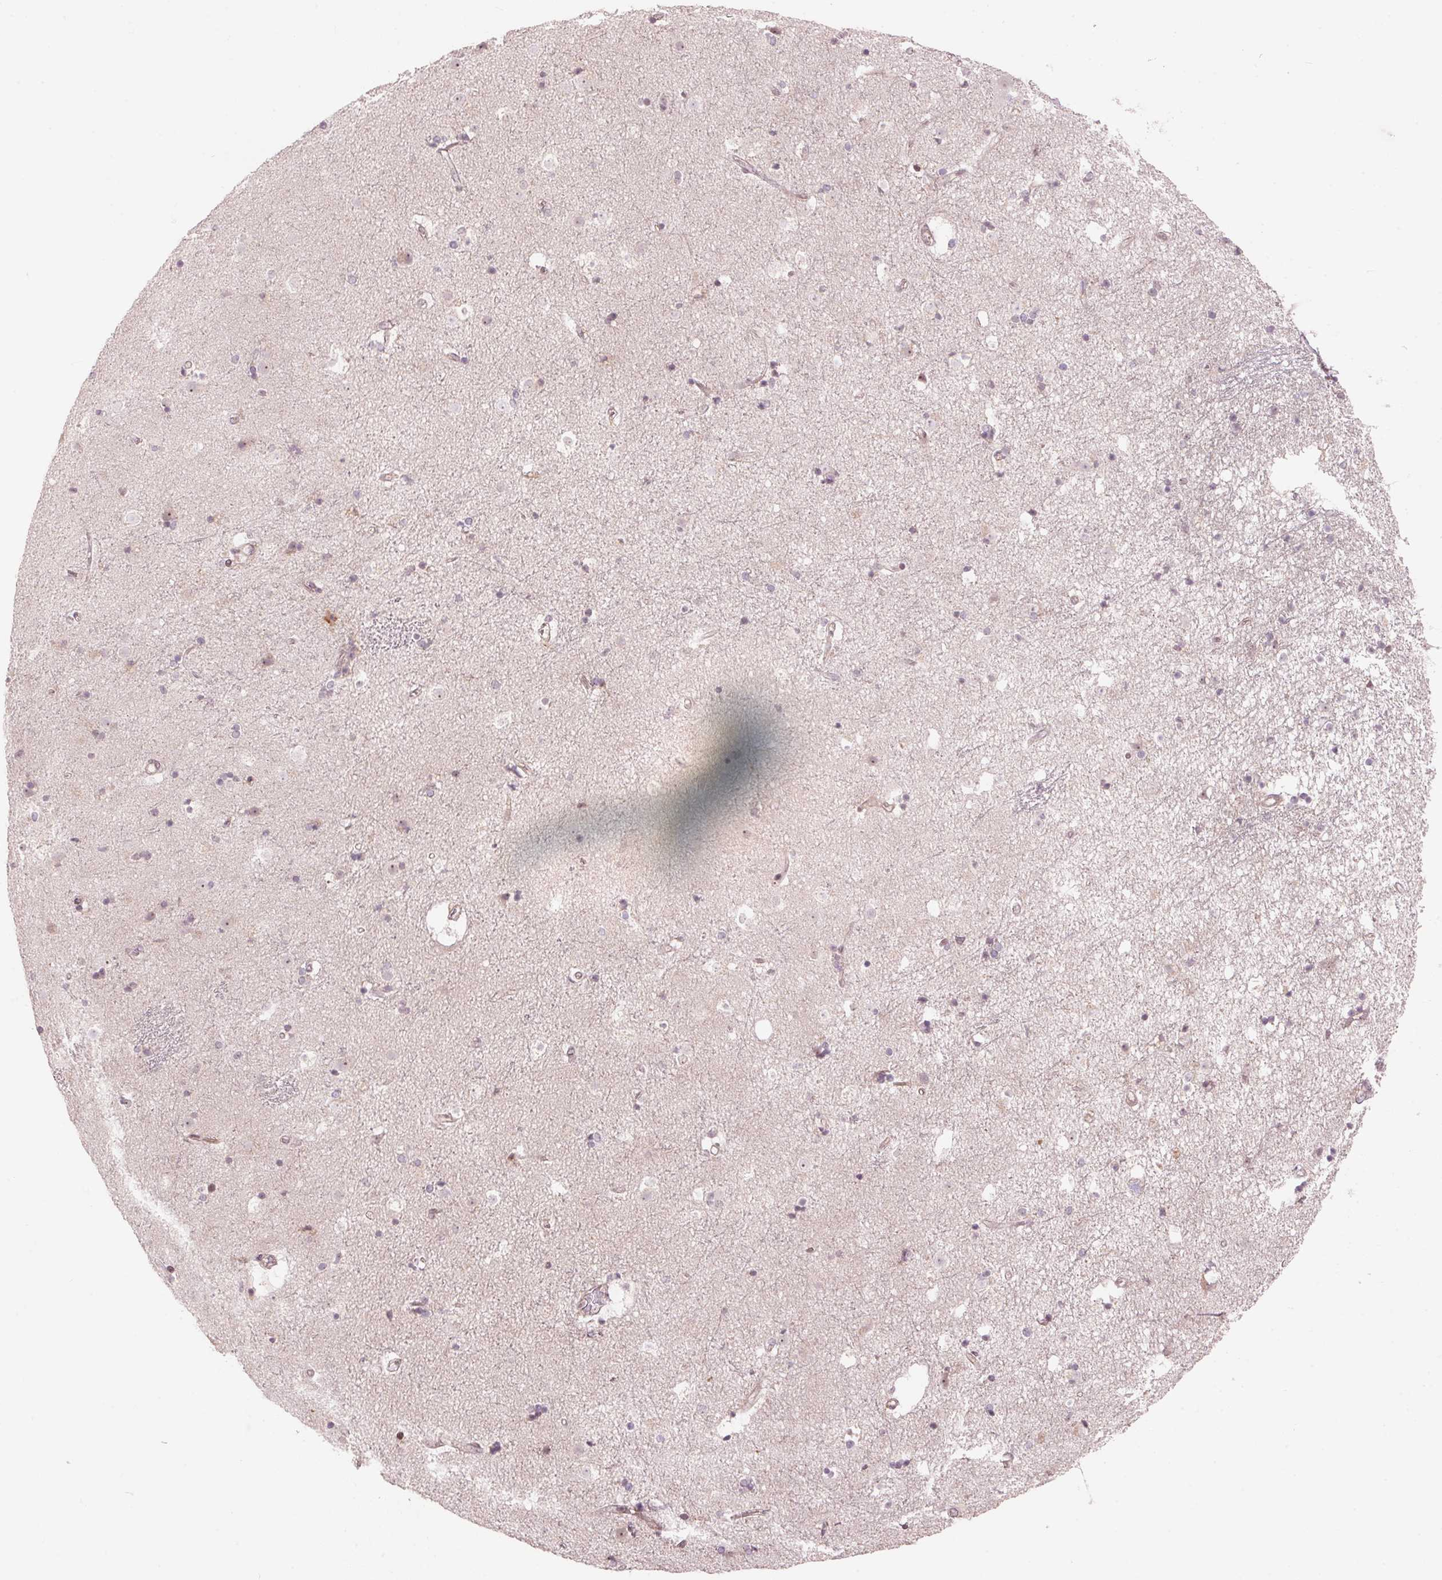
{"staining": {"intensity": "negative", "quantity": "none", "location": "none"}, "tissue": "caudate", "cell_type": "Glial cells", "image_type": "normal", "snomed": [{"axis": "morphology", "description": "Normal tissue, NOS"}, {"axis": "topography", "description": "Lateral ventricle wall"}], "caption": "DAB immunohistochemical staining of unremarkable human caudate displays no significant expression in glial cells. (Brightfield microscopy of DAB immunohistochemistry at high magnification).", "gene": "TMED6", "patient": {"sex": "female", "age": 71}}